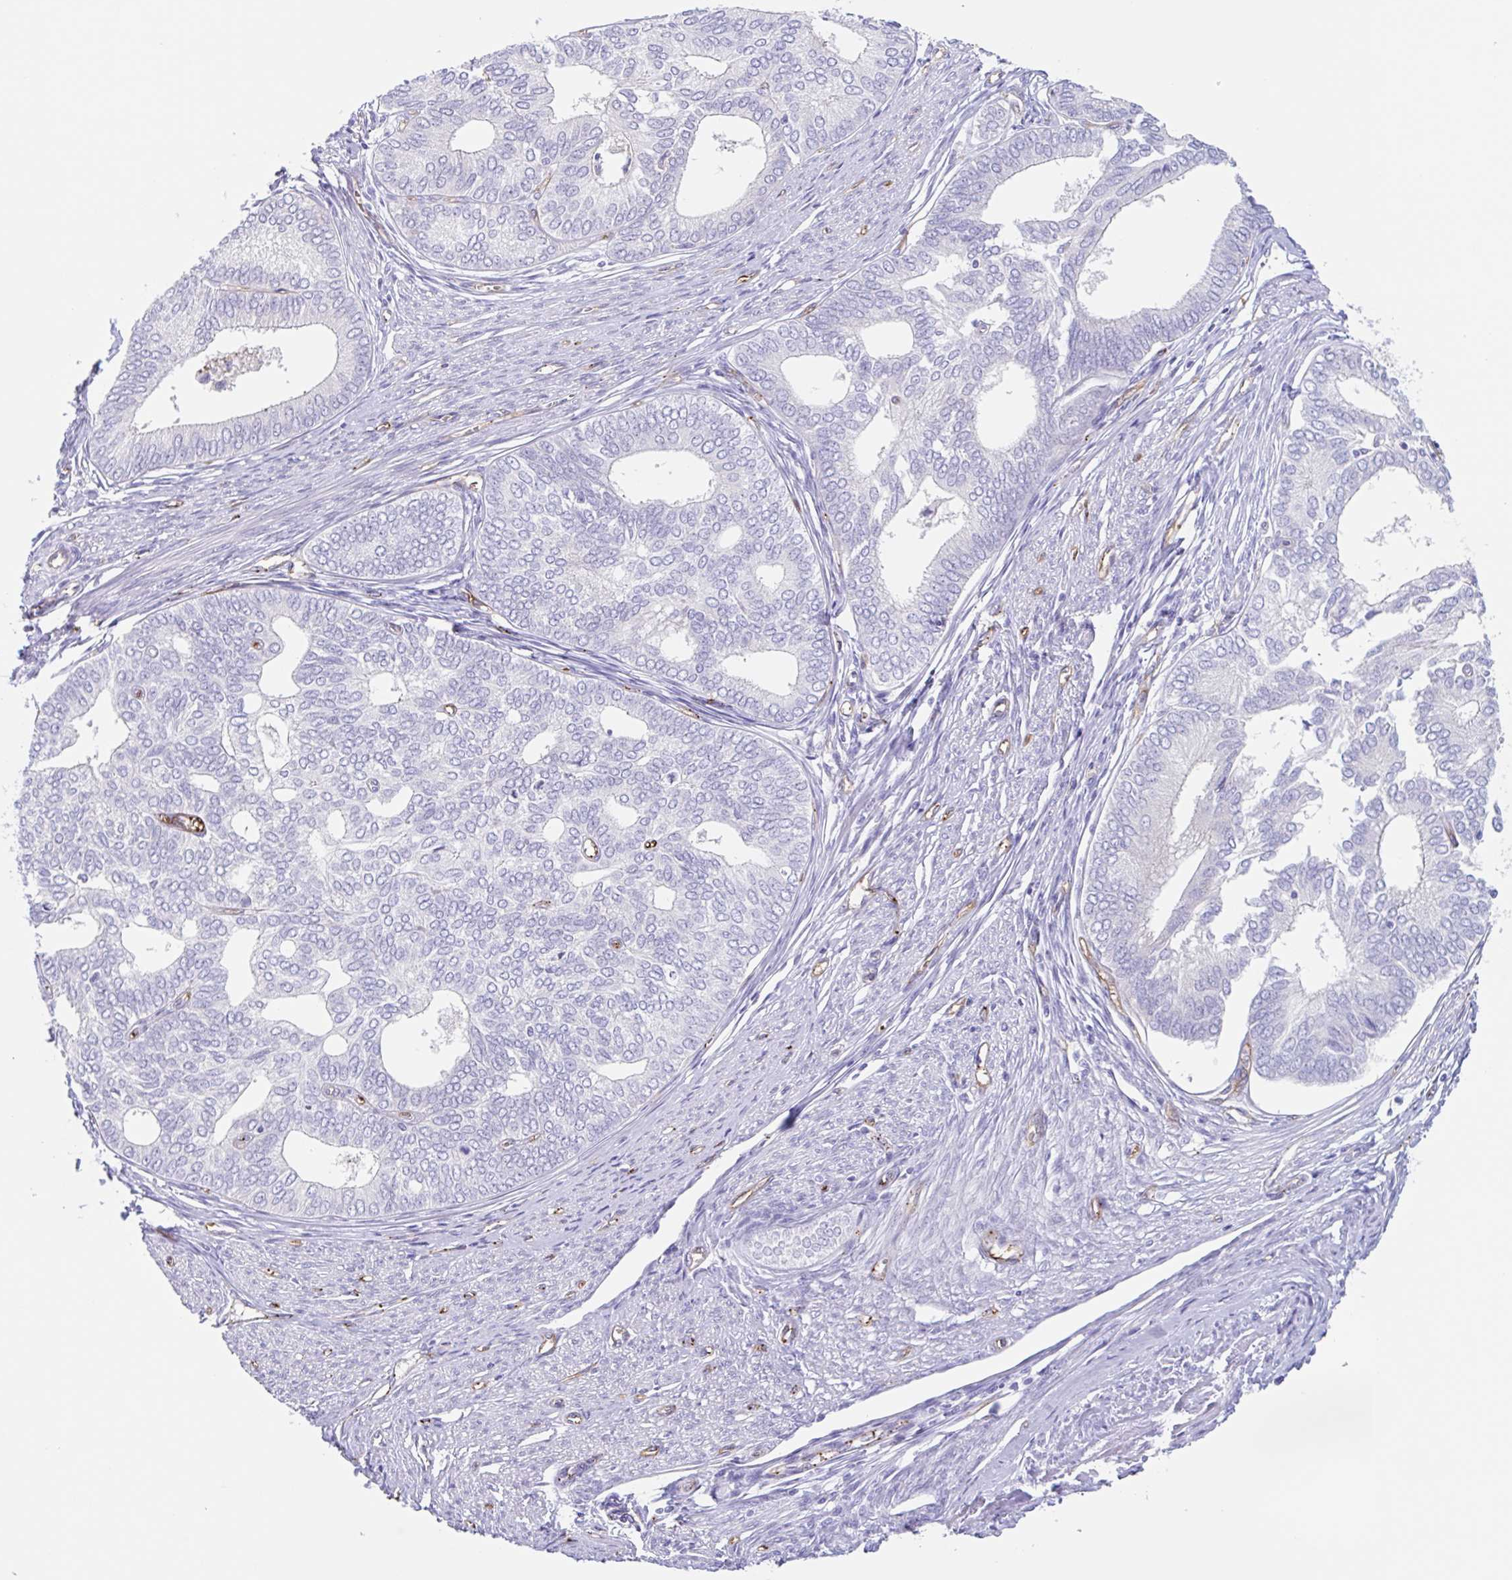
{"staining": {"intensity": "negative", "quantity": "none", "location": "none"}, "tissue": "endometrial cancer", "cell_type": "Tumor cells", "image_type": "cancer", "snomed": [{"axis": "morphology", "description": "Adenocarcinoma, NOS"}, {"axis": "topography", "description": "Endometrium"}], "caption": "Histopathology image shows no protein expression in tumor cells of endometrial cancer (adenocarcinoma) tissue.", "gene": "EHD4", "patient": {"sex": "female", "age": 75}}